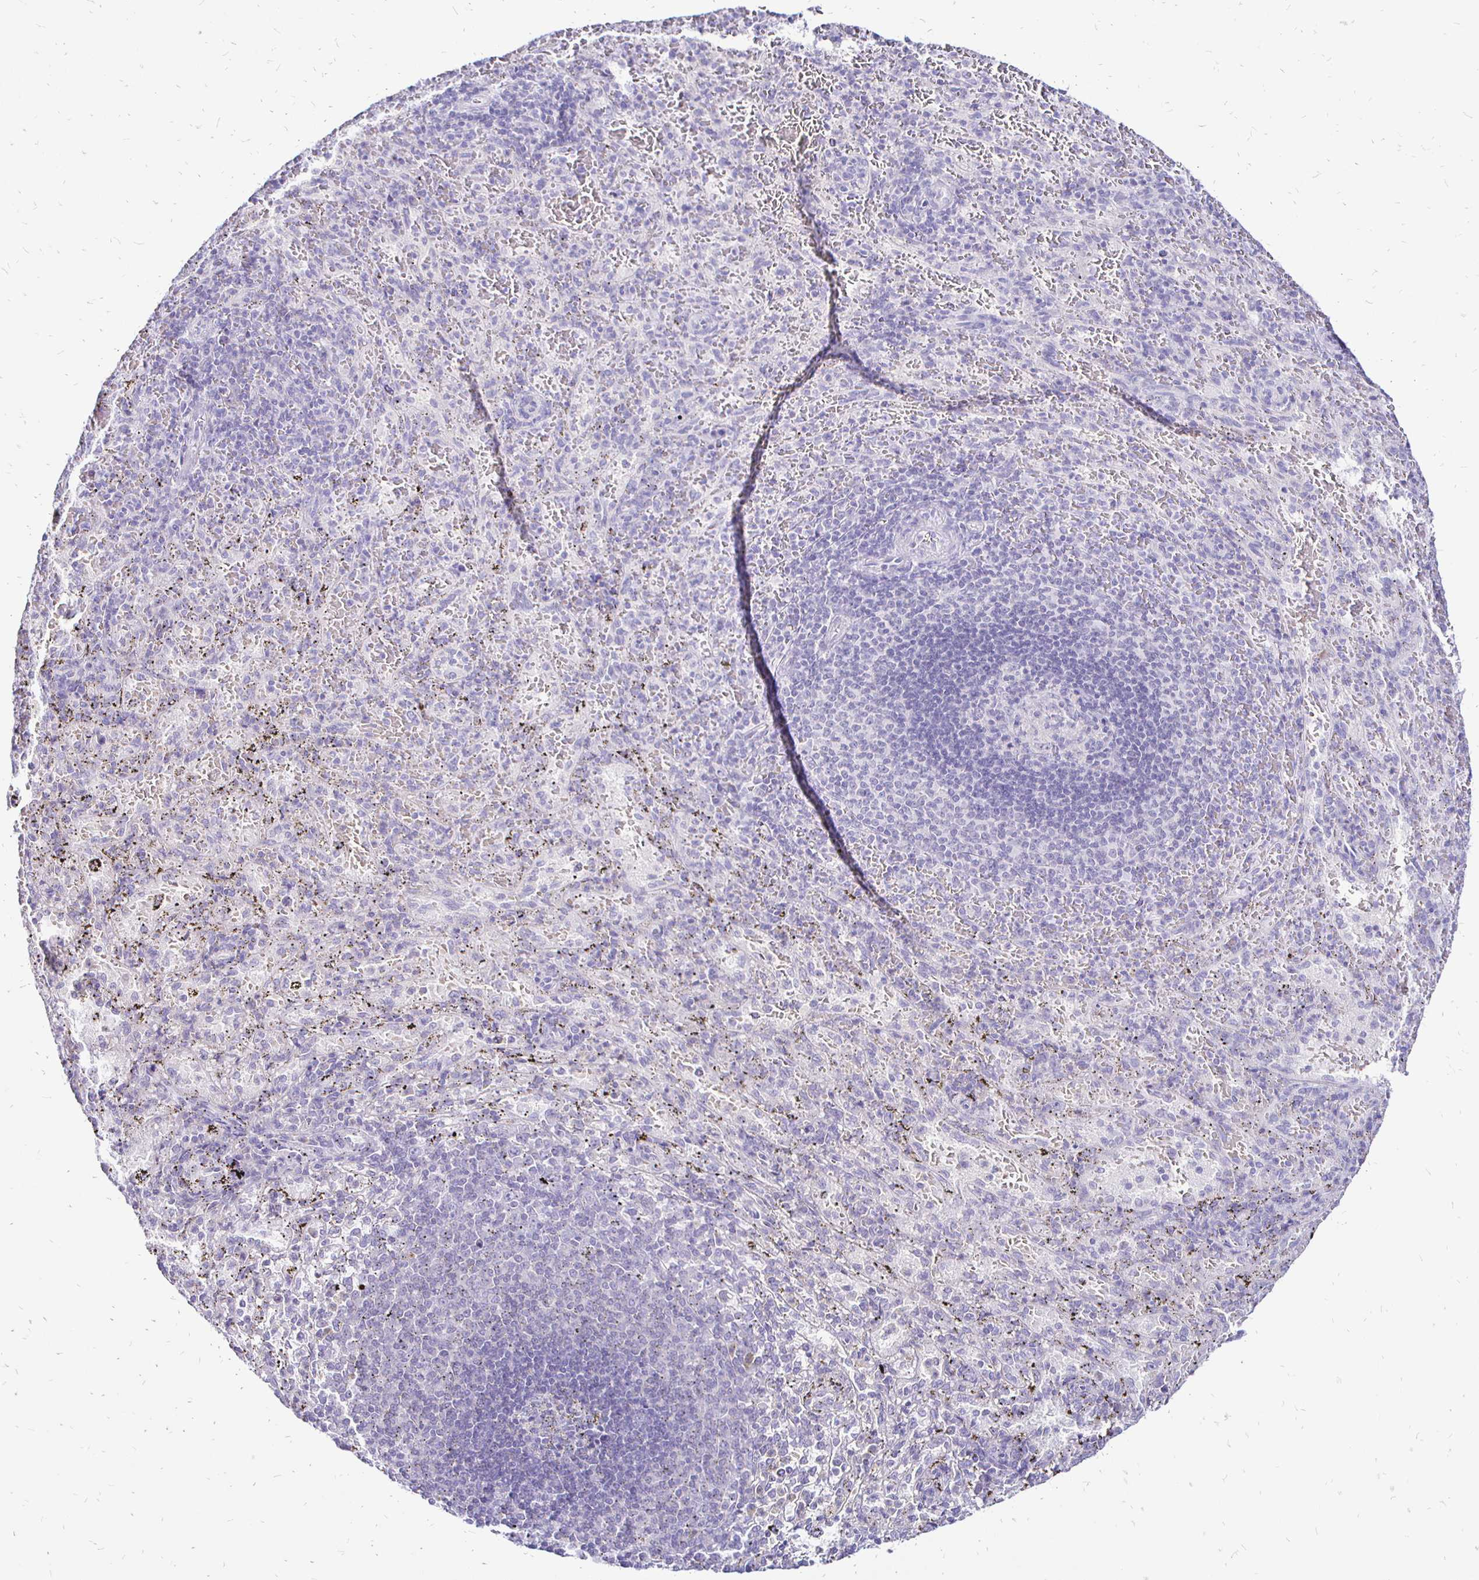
{"staining": {"intensity": "negative", "quantity": "none", "location": "none"}, "tissue": "spleen", "cell_type": "Cells in red pulp", "image_type": "normal", "snomed": [{"axis": "morphology", "description": "Normal tissue, NOS"}, {"axis": "topography", "description": "Spleen"}], "caption": "High power microscopy photomicrograph of an immunohistochemistry (IHC) histopathology image of unremarkable spleen, revealing no significant staining in cells in red pulp.", "gene": "IRGC", "patient": {"sex": "male", "age": 57}}